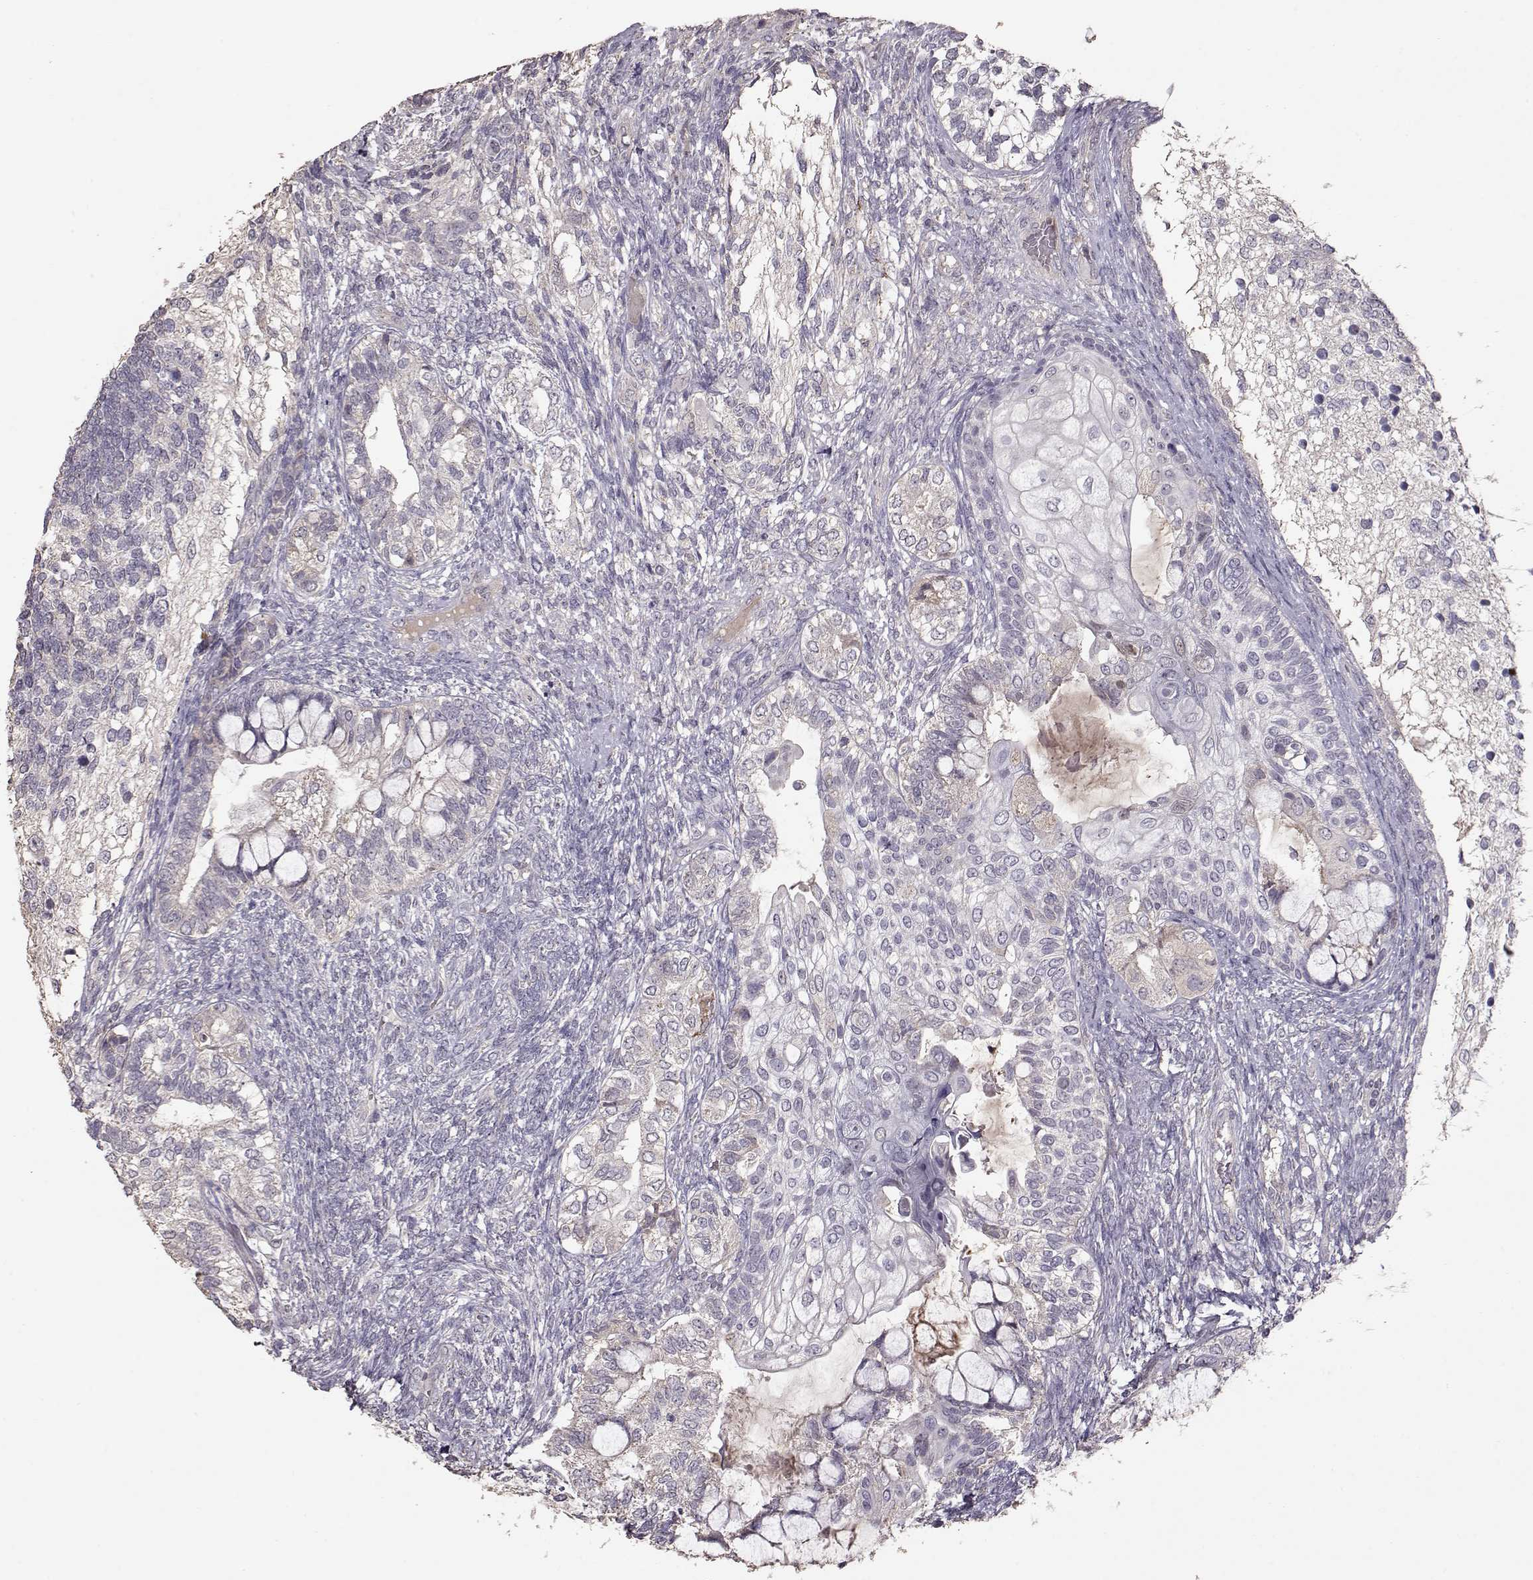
{"staining": {"intensity": "negative", "quantity": "none", "location": "none"}, "tissue": "testis cancer", "cell_type": "Tumor cells", "image_type": "cancer", "snomed": [{"axis": "morphology", "description": "Seminoma, NOS"}, {"axis": "morphology", "description": "Carcinoma, Embryonal, NOS"}, {"axis": "topography", "description": "Testis"}], "caption": "The micrograph displays no staining of tumor cells in testis embryonal carcinoma. The staining was performed using DAB to visualize the protein expression in brown, while the nuclei were stained in blue with hematoxylin (Magnification: 20x).", "gene": "PMCH", "patient": {"sex": "male", "age": 41}}